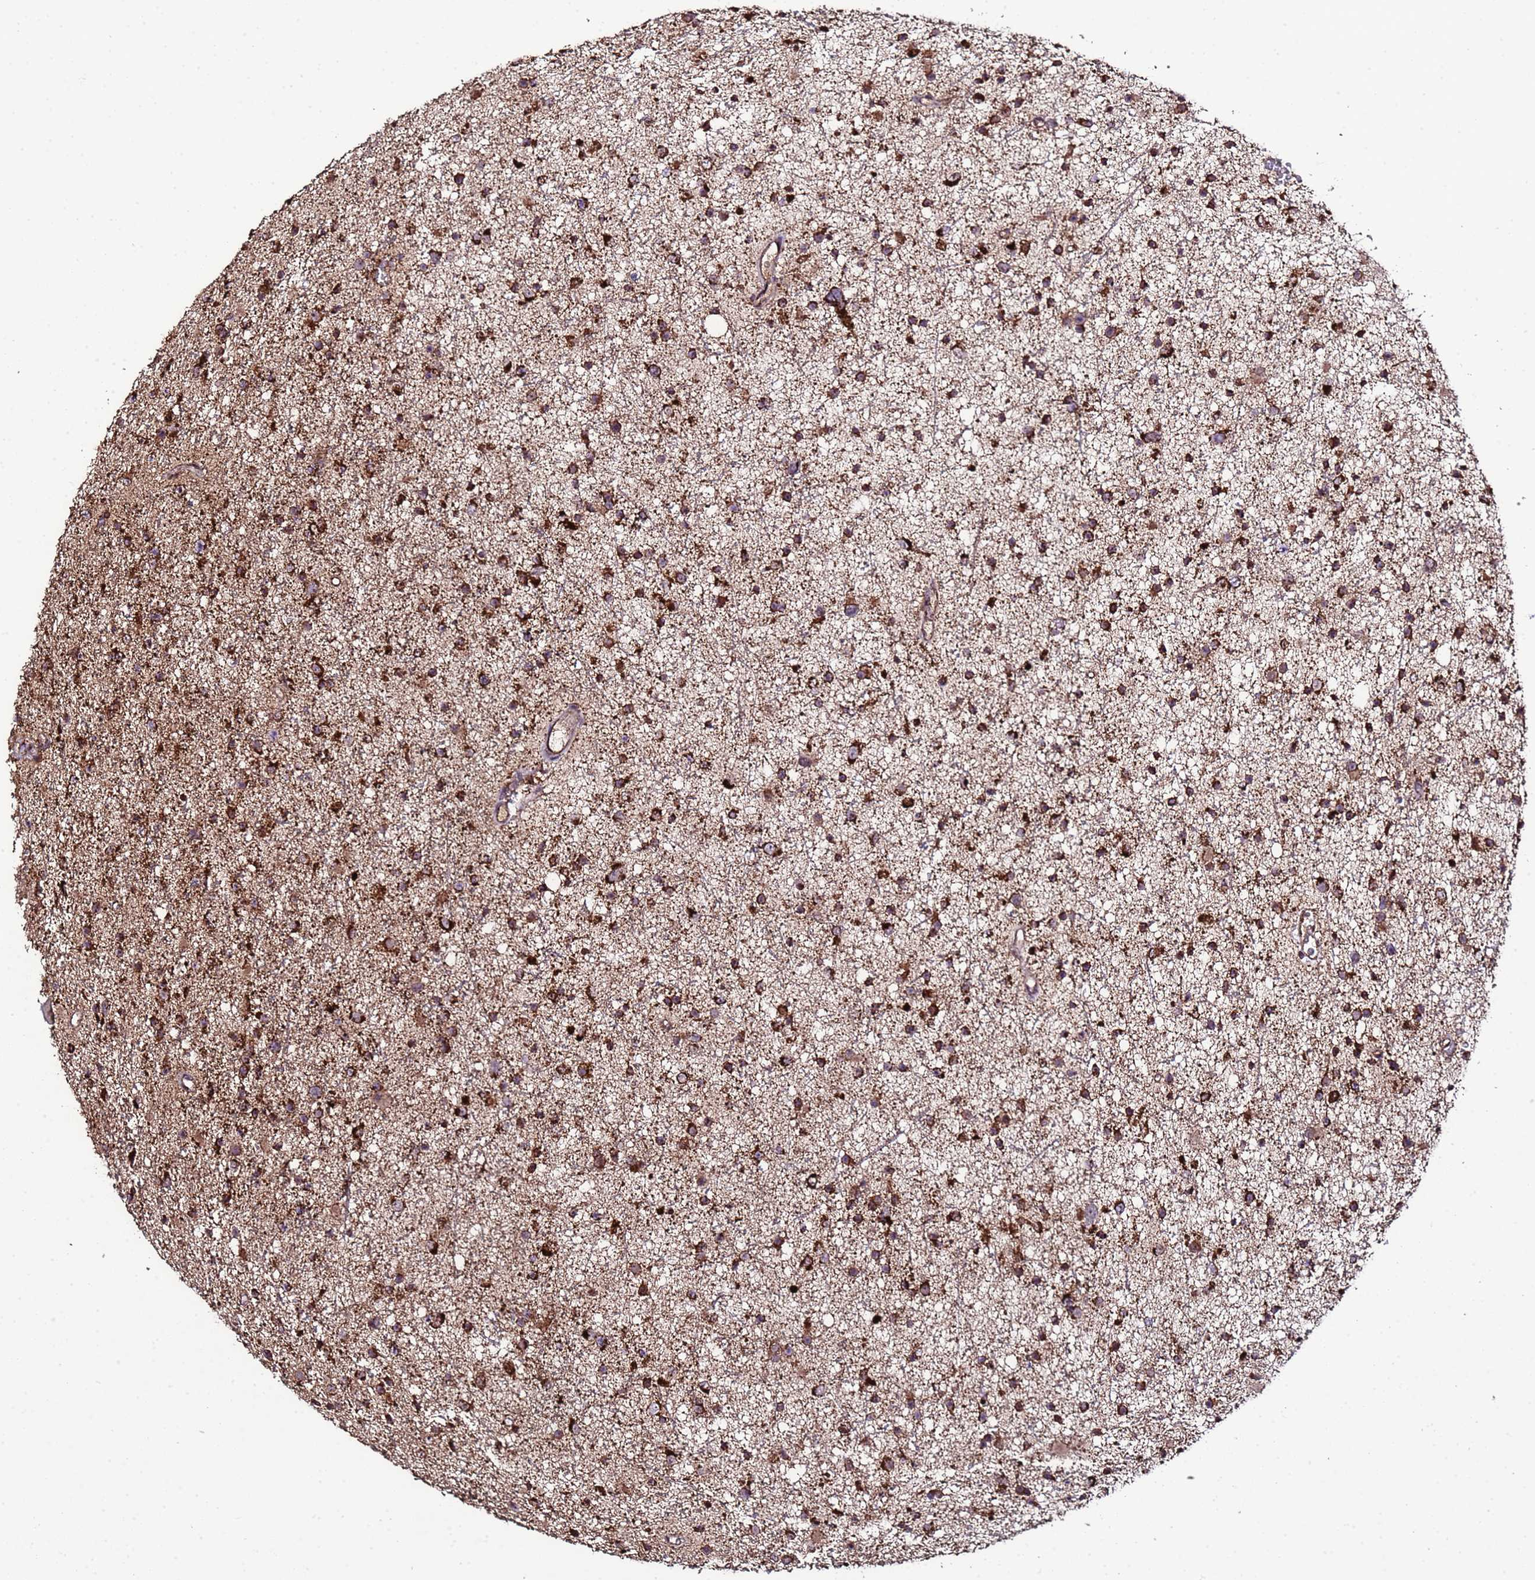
{"staining": {"intensity": "strong", "quantity": ">75%", "location": "cytoplasmic/membranous"}, "tissue": "glioma", "cell_type": "Tumor cells", "image_type": "cancer", "snomed": [{"axis": "morphology", "description": "Glioma, malignant, Low grade"}, {"axis": "topography", "description": "Cerebral cortex"}], "caption": "Immunohistochemistry (IHC) image of malignant glioma (low-grade) stained for a protein (brown), which shows high levels of strong cytoplasmic/membranous staining in about >75% of tumor cells.", "gene": "HSPBAP1", "patient": {"sex": "female", "age": 39}}